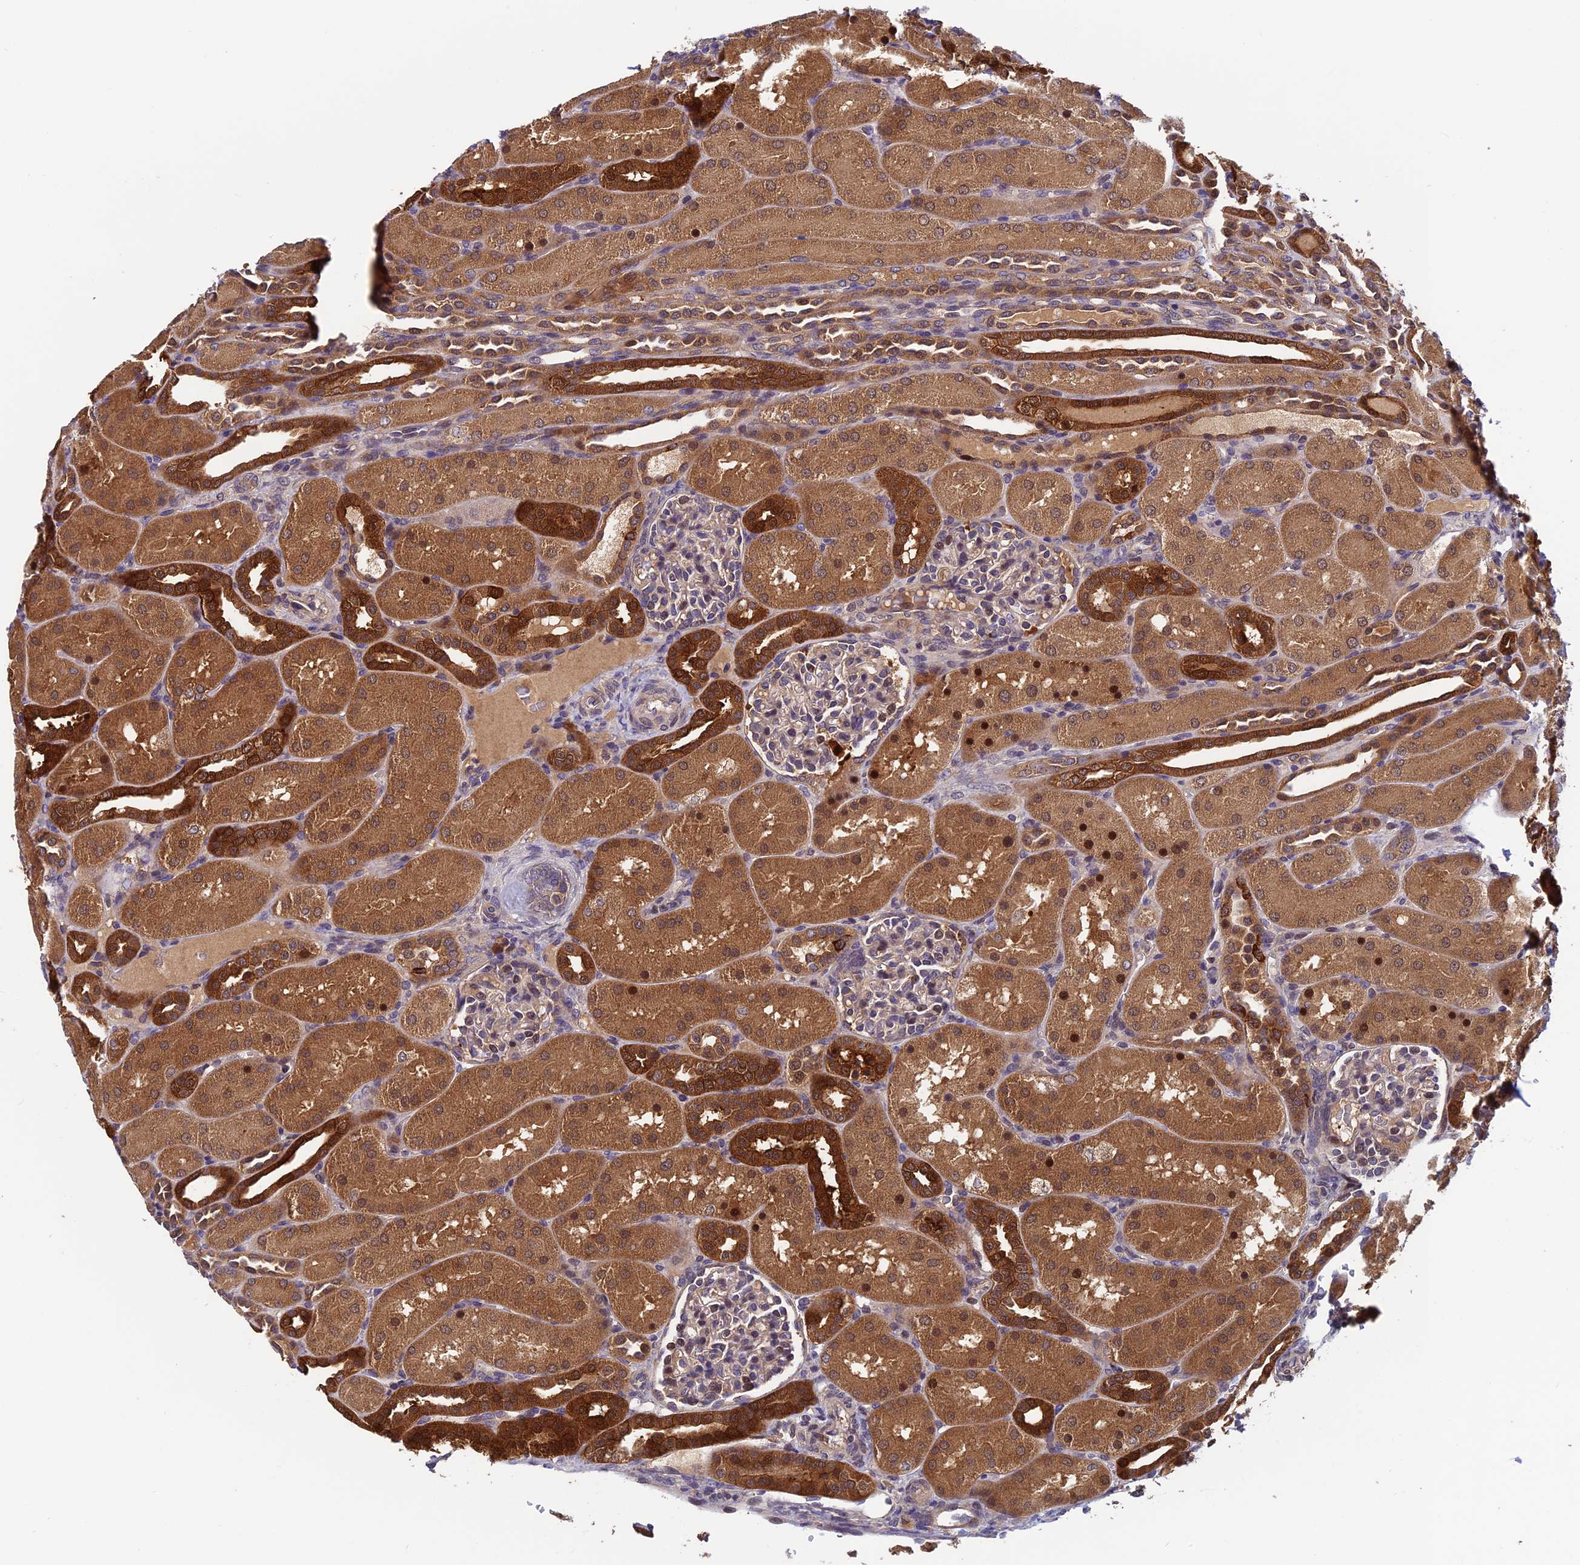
{"staining": {"intensity": "moderate", "quantity": "<25%", "location": "nuclear"}, "tissue": "kidney", "cell_type": "Cells in glomeruli", "image_type": "normal", "snomed": [{"axis": "morphology", "description": "Normal tissue, NOS"}, {"axis": "topography", "description": "Kidney"}], "caption": "This image shows immunohistochemistry (IHC) staining of normal human kidney, with low moderate nuclear staining in about <25% of cells in glomeruli.", "gene": "CCDC15", "patient": {"sex": "male", "age": 1}}